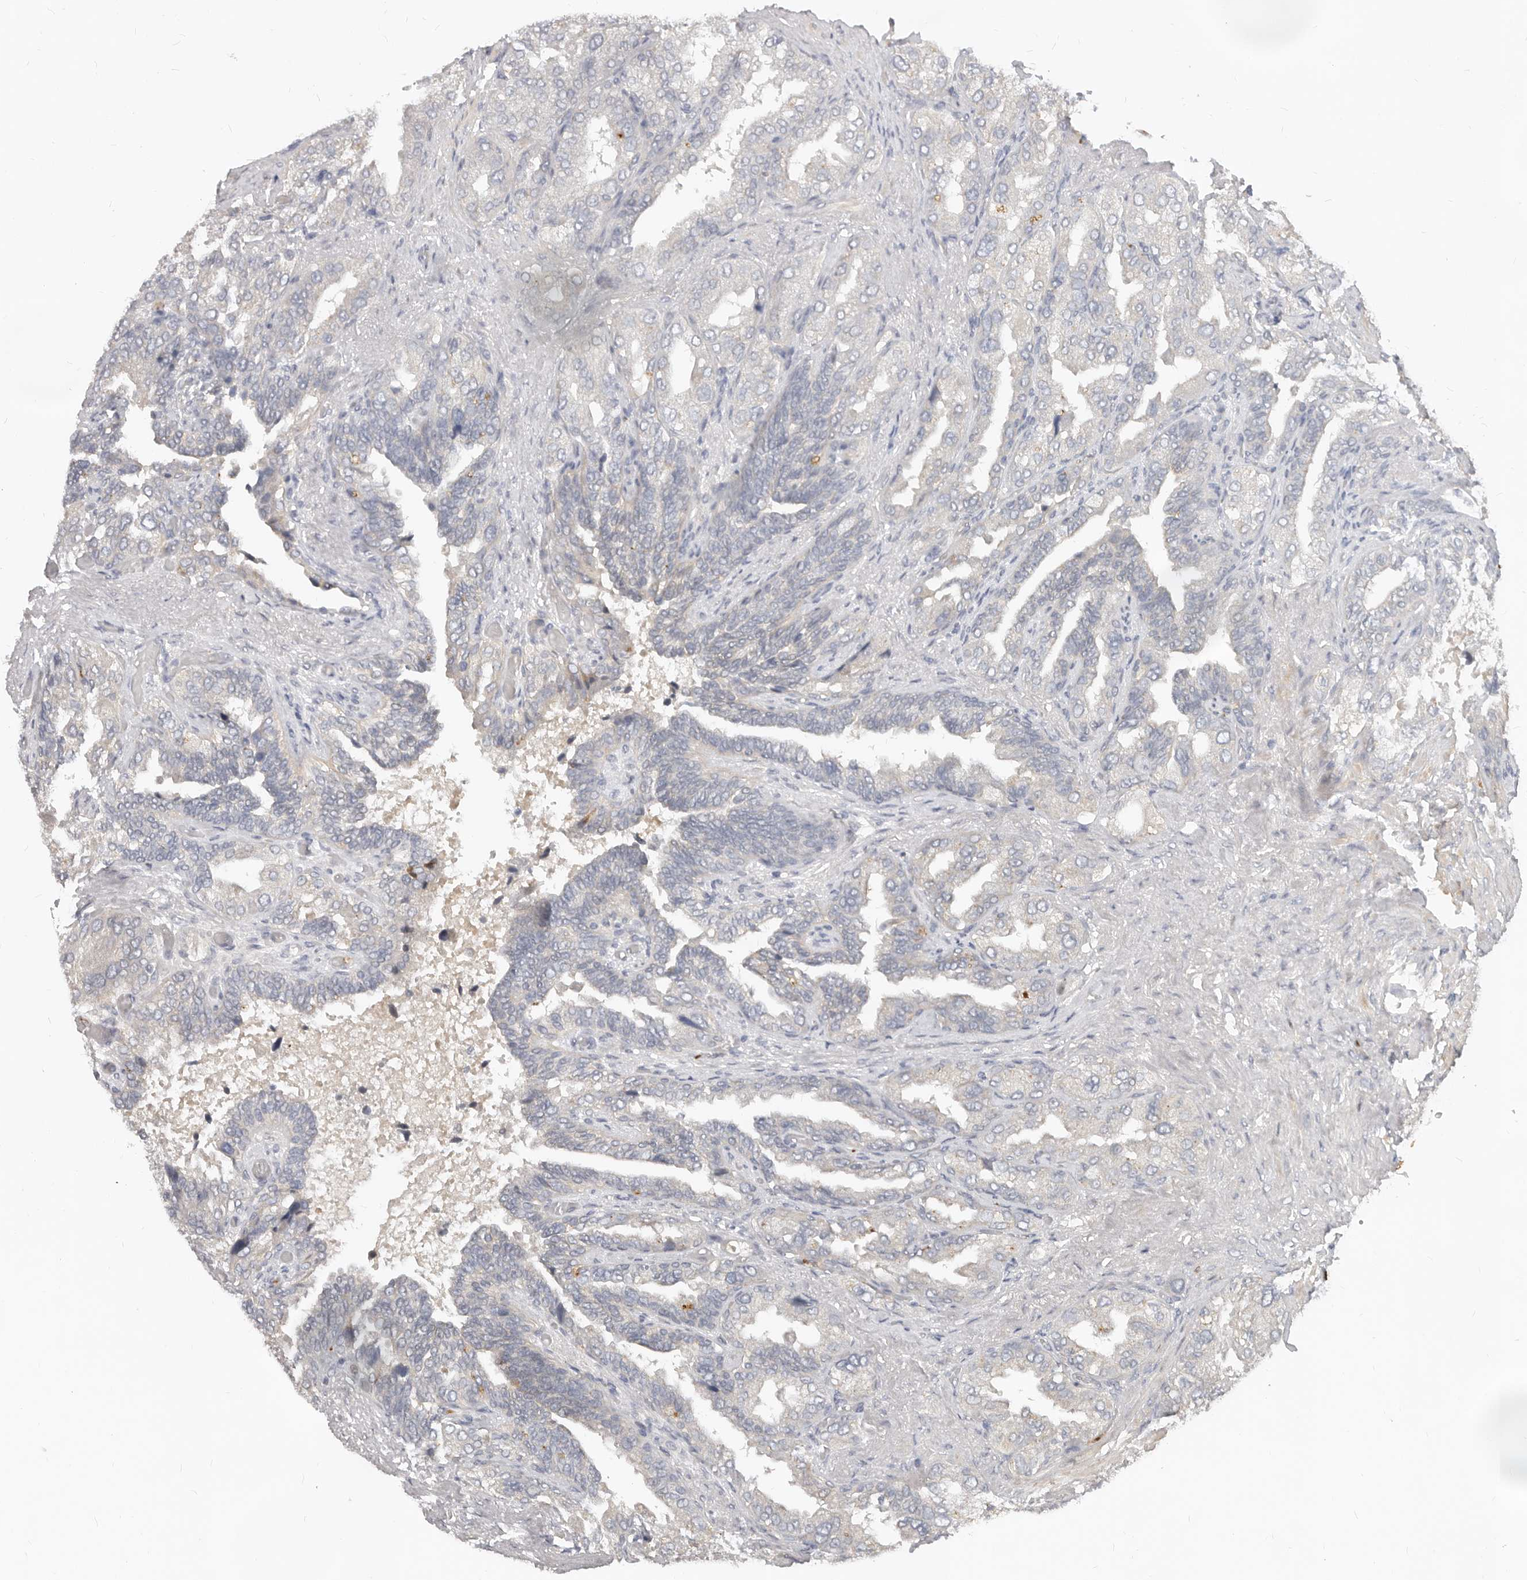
{"staining": {"intensity": "negative", "quantity": "none", "location": "none"}, "tissue": "seminal vesicle", "cell_type": "Glandular cells", "image_type": "normal", "snomed": [{"axis": "morphology", "description": "Normal tissue, NOS"}, {"axis": "topography", "description": "Seminal veicle"}, {"axis": "topography", "description": "Peripheral nerve tissue"}], "caption": "A high-resolution histopathology image shows immunohistochemistry staining of unremarkable seminal vesicle, which displays no significant expression in glandular cells.", "gene": "USP49", "patient": {"sex": "male", "age": 63}}